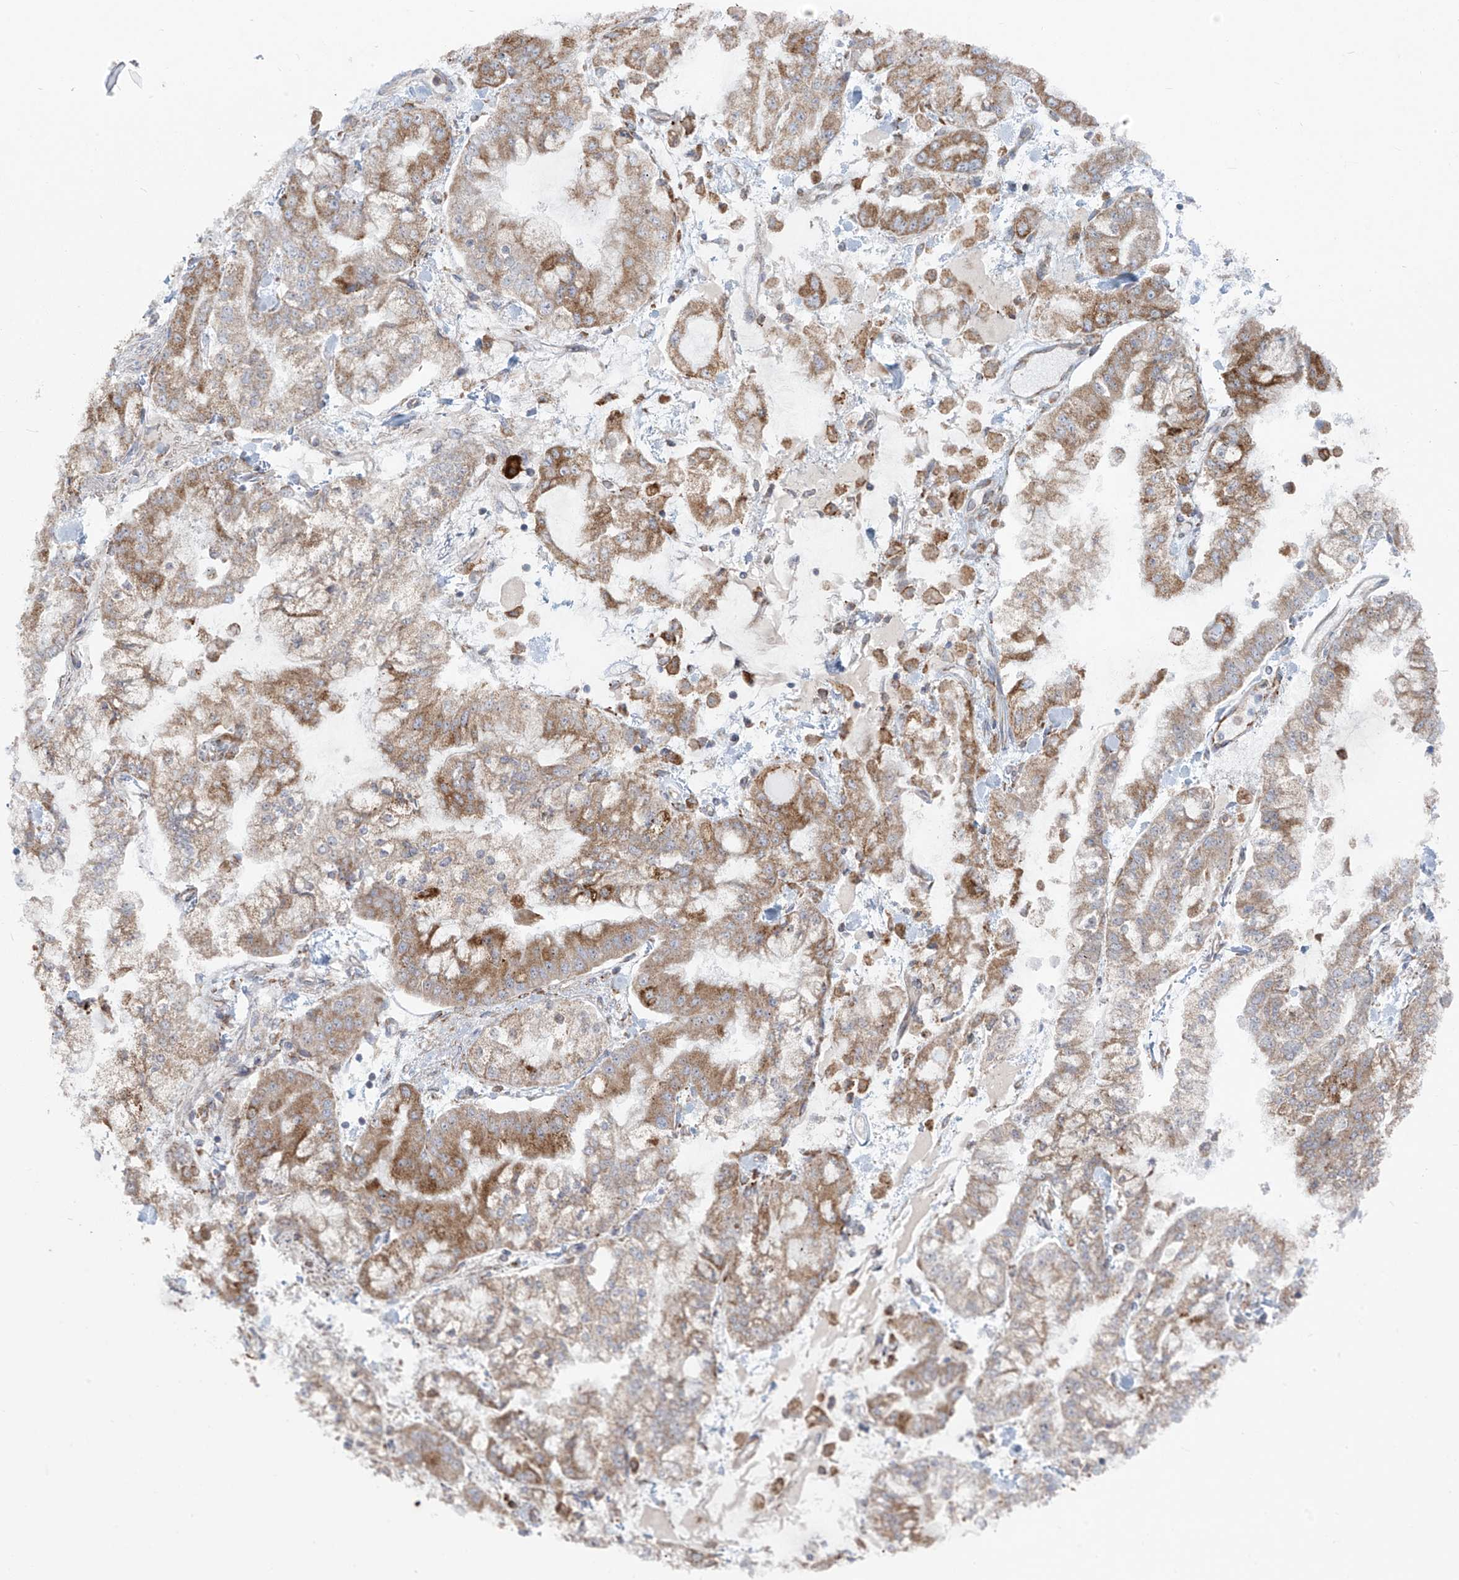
{"staining": {"intensity": "moderate", "quantity": "25%-75%", "location": "cytoplasmic/membranous"}, "tissue": "stomach cancer", "cell_type": "Tumor cells", "image_type": "cancer", "snomed": [{"axis": "morphology", "description": "Normal tissue, NOS"}, {"axis": "morphology", "description": "Adenocarcinoma, NOS"}, {"axis": "topography", "description": "Stomach, upper"}, {"axis": "topography", "description": "Stomach"}], "caption": "A high-resolution image shows immunohistochemistry staining of stomach cancer (adenocarcinoma), which demonstrates moderate cytoplasmic/membranous positivity in approximately 25%-75% of tumor cells.", "gene": "KATNIP", "patient": {"sex": "male", "age": 76}}